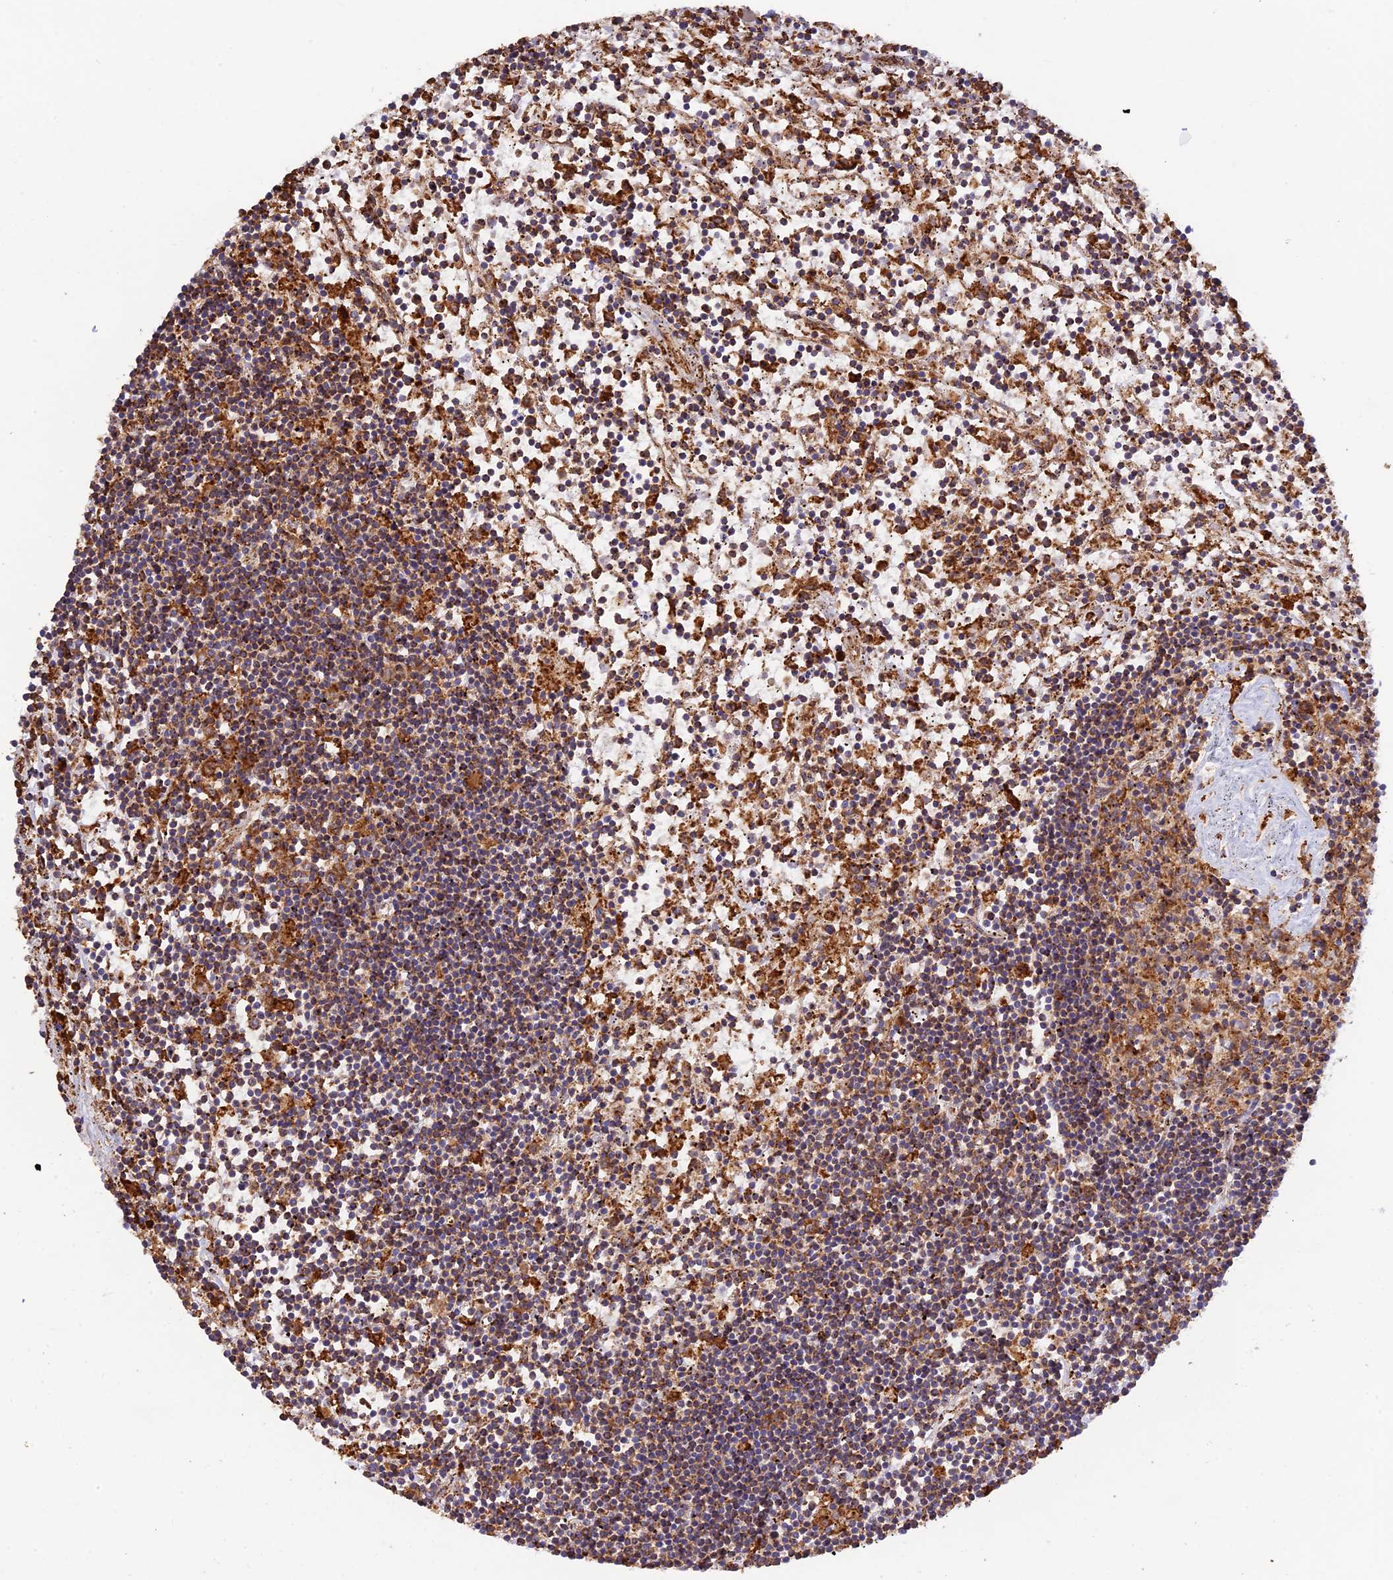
{"staining": {"intensity": "moderate", "quantity": "25%-75%", "location": "cytoplasmic/membranous"}, "tissue": "lymphoma", "cell_type": "Tumor cells", "image_type": "cancer", "snomed": [{"axis": "morphology", "description": "Malignant lymphoma, non-Hodgkin's type, Low grade"}, {"axis": "topography", "description": "Spleen"}], "caption": "Immunohistochemical staining of lymphoma exhibits medium levels of moderate cytoplasmic/membranous staining in approximately 25%-75% of tumor cells.", "gene": "RPL5", "patient": {"sex": "male", "age": 76}}